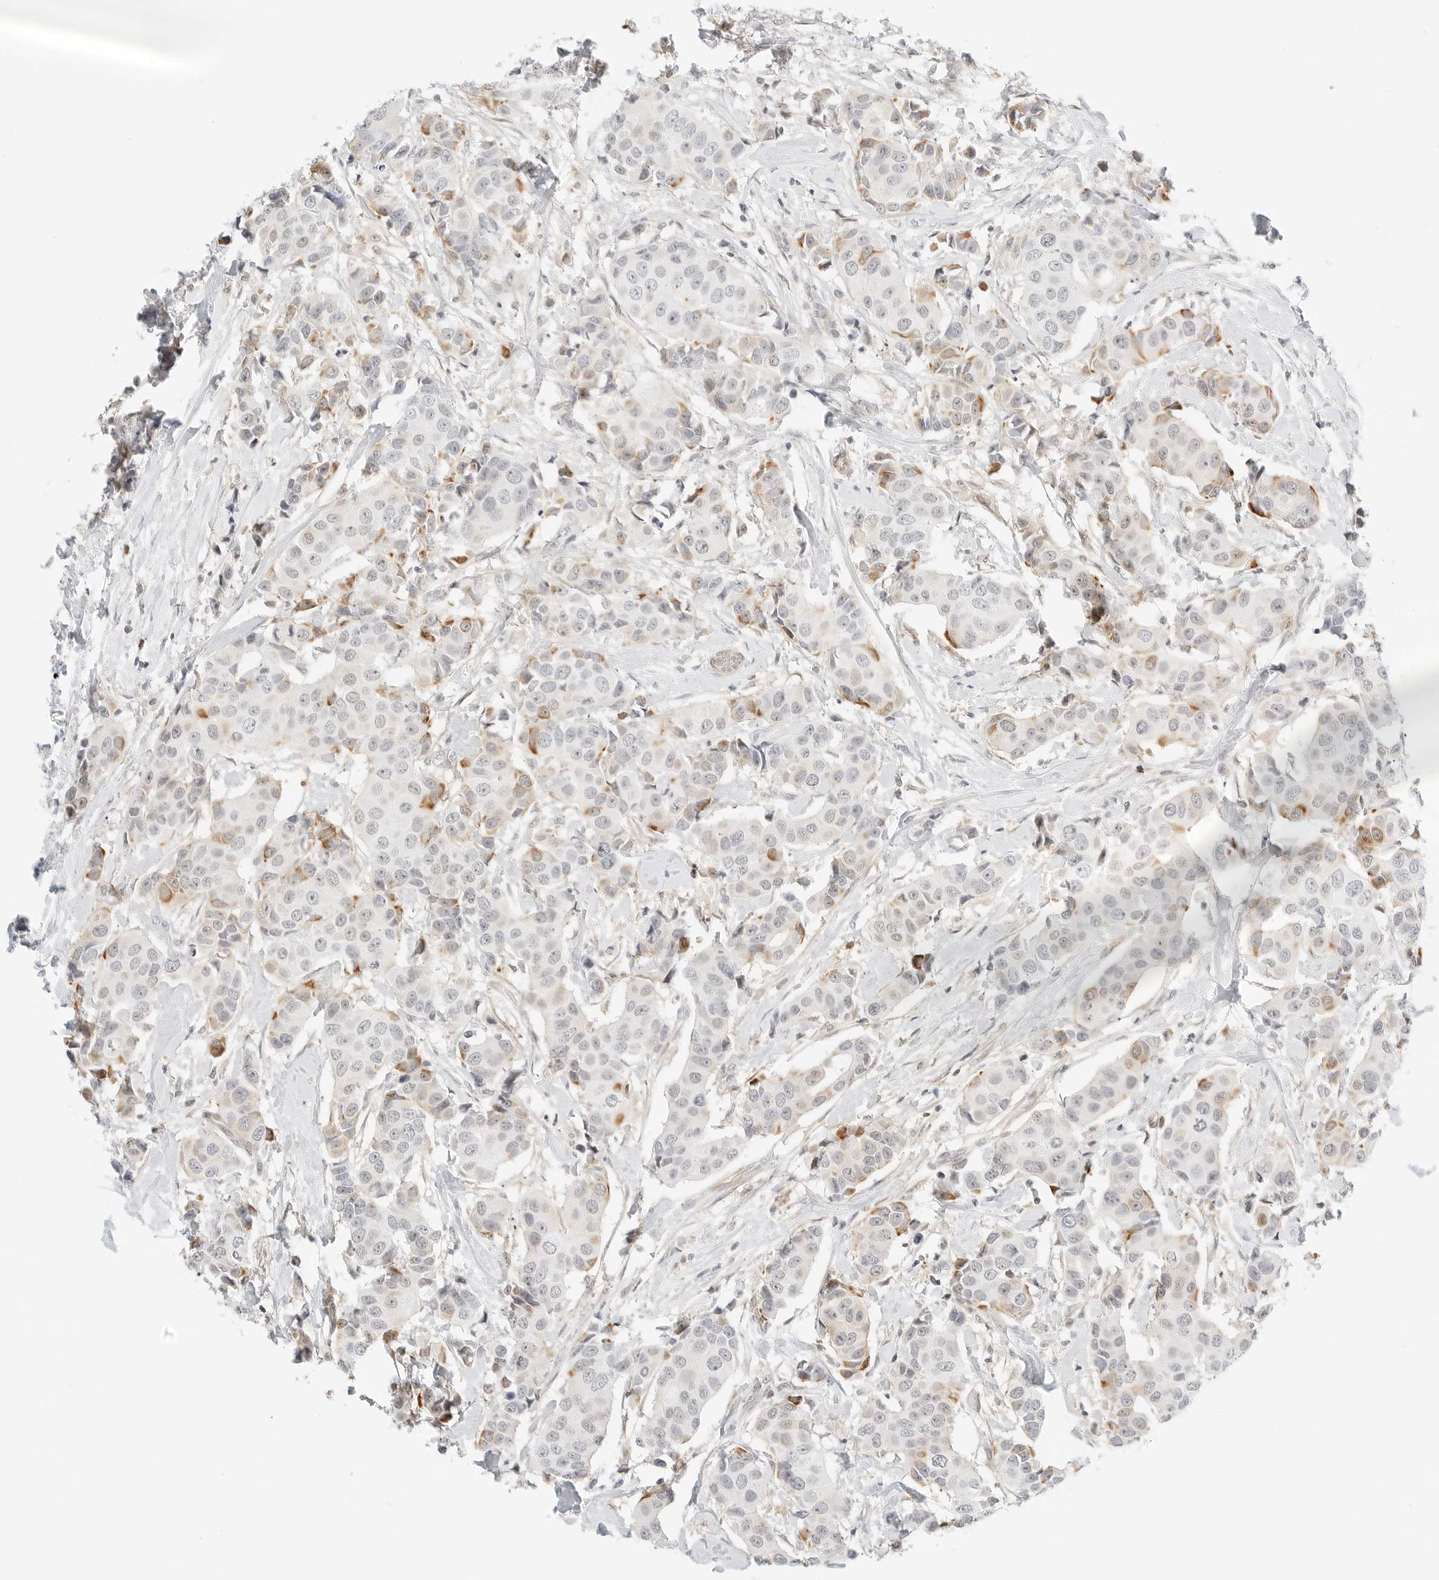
{"staining": {"intensity": "moderate", "quantity": "<25%", "location": "cytoplasmic/membranous"}, "tissue": "breast cancer", "cell_type": "Tumor cells", "image_type": "cancer", "snomed": [{"axis": "morphology", "description": "Normal tissue, NOS"}, {"axis": "morphology", "description": "Duct carcinoma"}, {"axis": "topography", "description": "Breast"}], "caption": "Moderate cytoplasmic/membranous protein positivity is appreciated in approximately <25% of tumor cells in breast cancer. (DAB IHC with brightfield microscopy, high magnification).", "gene": "TEKT2", "patient": {"sex": "female", "age": 39}}